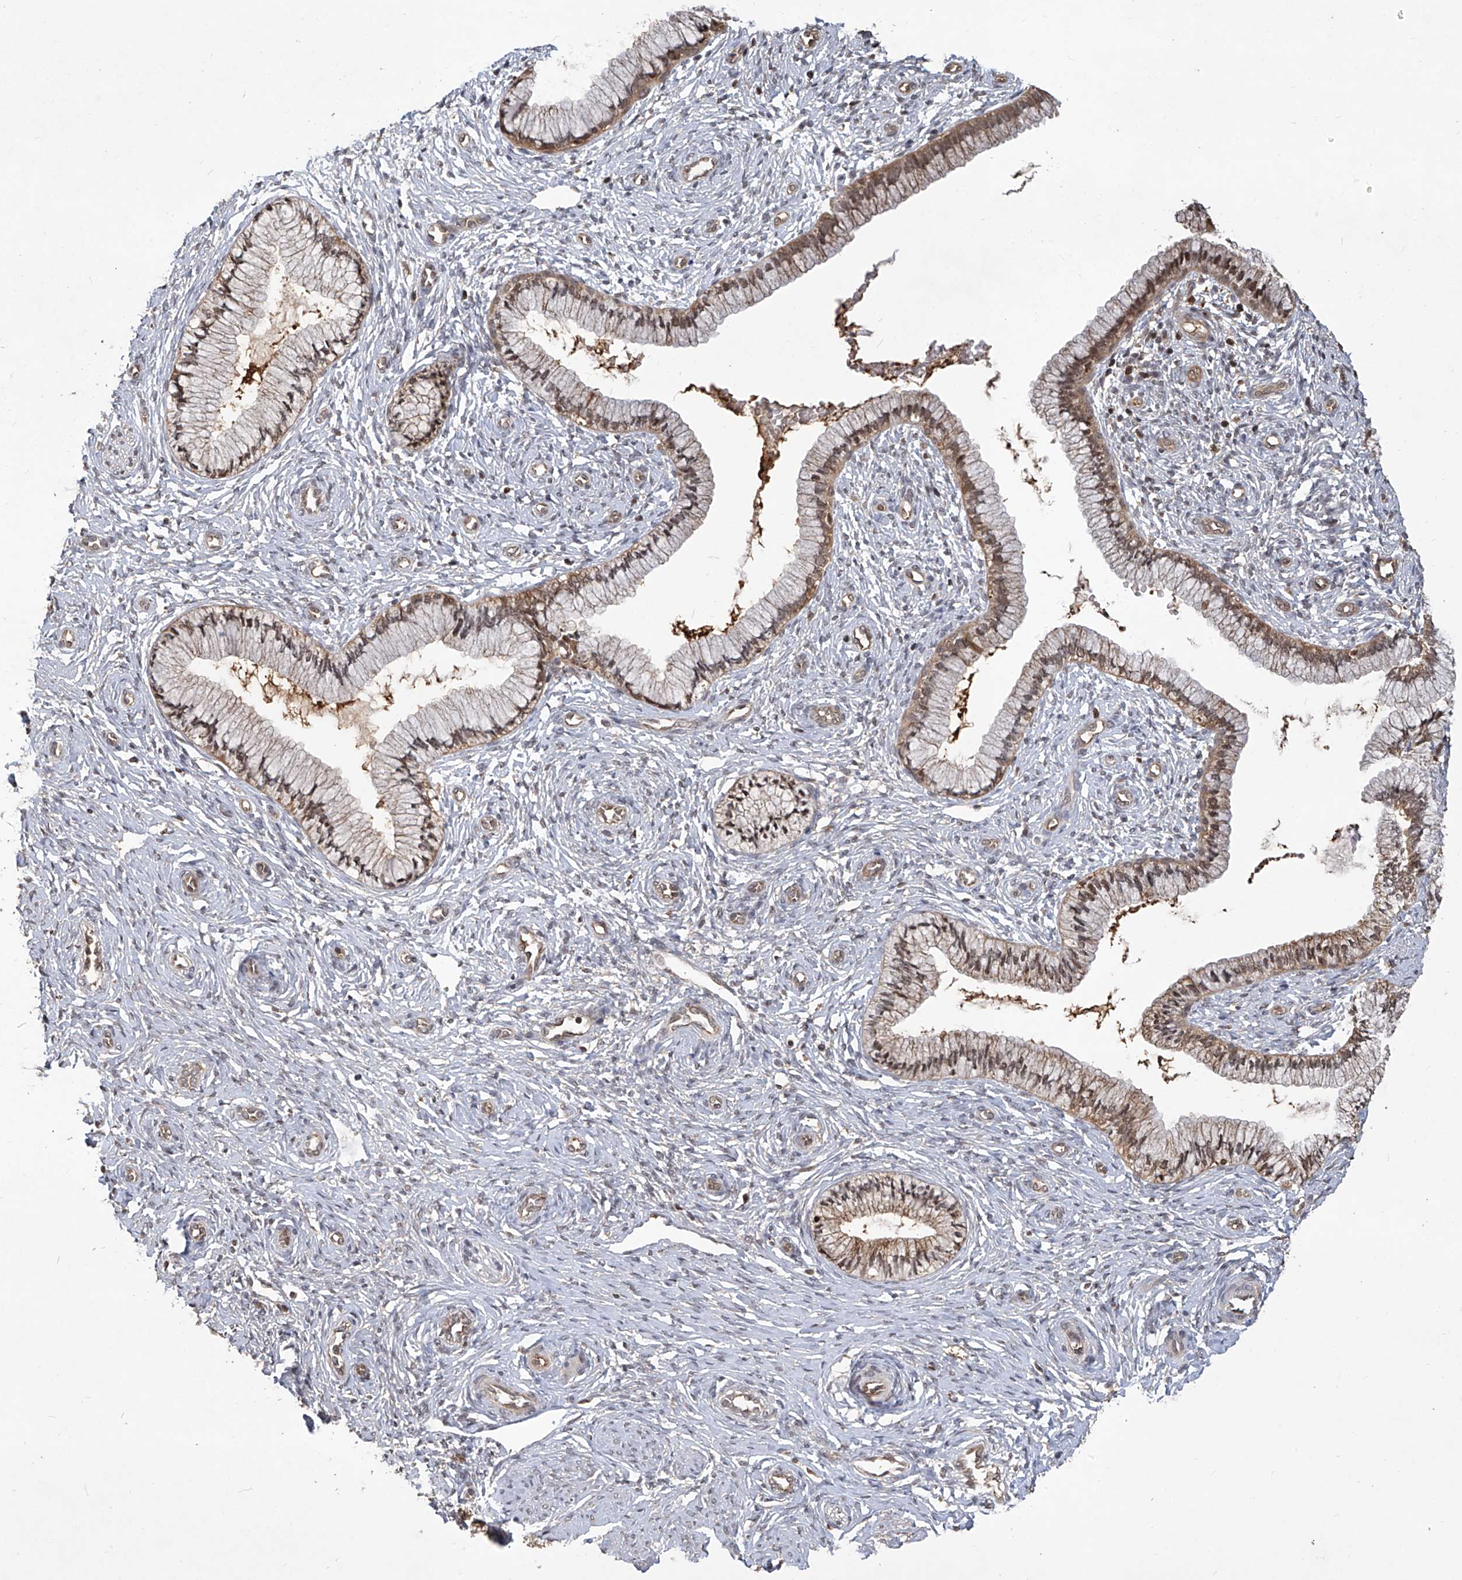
{"staining": {"intensity": "moderate", "quantity": ">75%", "location": "cytoplasmic/membranous"}, "tissue": "cervix", "cell_type": "Glandular cells", "image_type": "normal", "snomed": [{"axis": "morphology", "description": "Normal tissue, NOS"}, {"axis": "topography", "description": "Cervix"}], "caption": "IHC photomicrograph of normal cervix: human cervix stained using IHC displays medium levels of moderate protein expression localized specifically in the cytoplasmic/membranous of glandular cells, appearing as a cytoplasmic/membranous brown color.", "gene": "PSMB1", "patient": {"sex": "female", "age": 27}}